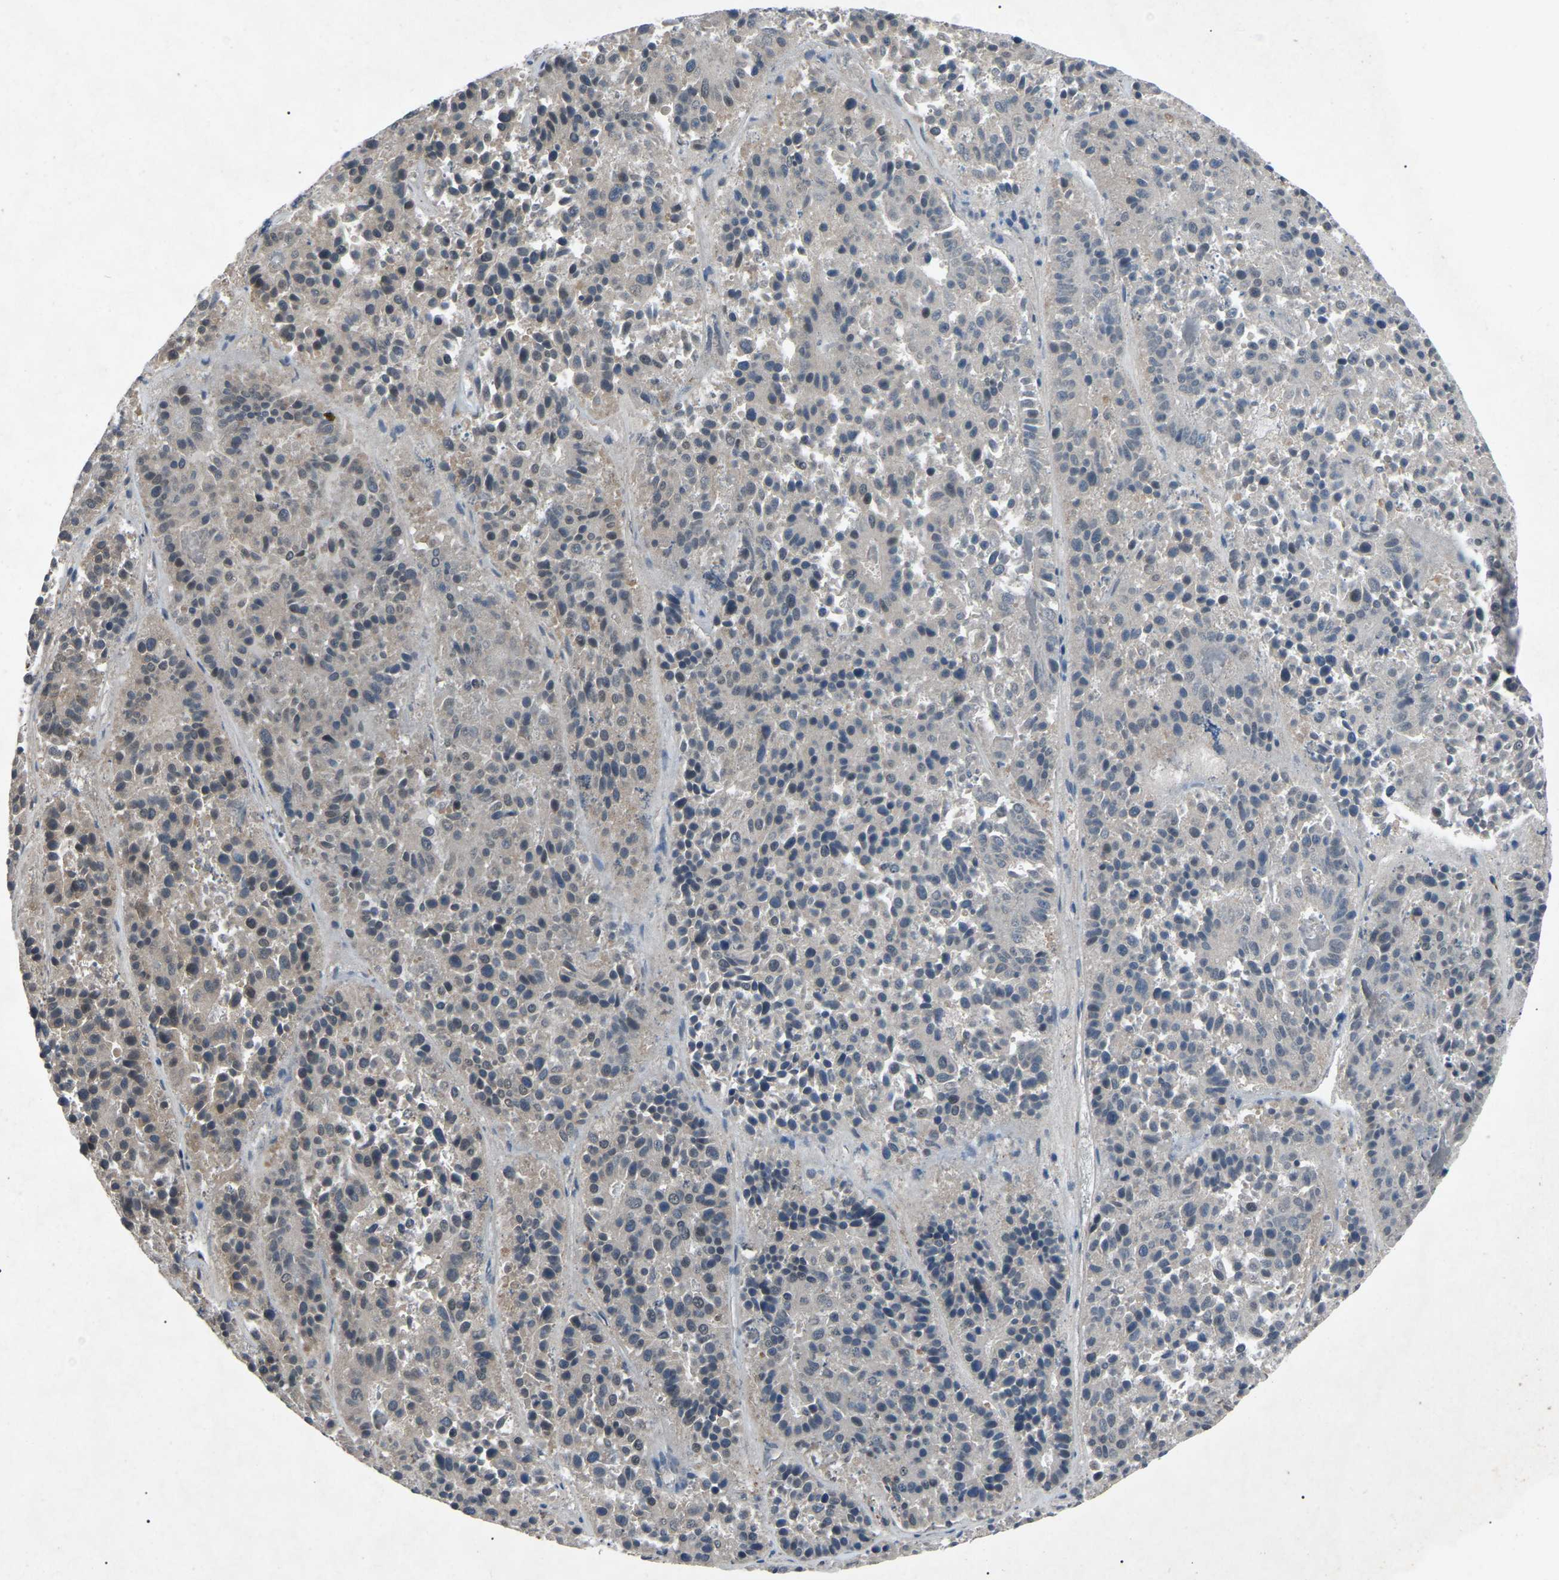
{"staining": {"intensity": "weak", "quantity": "<25%", "location": "cytoplasmic/membranous"}, "tissue": "pancreatic cancer", "cell_type": "Tumor cells", "image_type": "cancer", "snomed": [{"axis": "morphology", "description": "Adenocarcinoma, NOS"}, {"axis": "topography", "description": "Pancreas"}], "caption": "IHC histopathology image of pancreatic adenocarcinoma stained for a protein (brown), which displays no staining in tumor cells.", "gene": "AIMP1", "patient": {"sex": "male", "age": 50}}